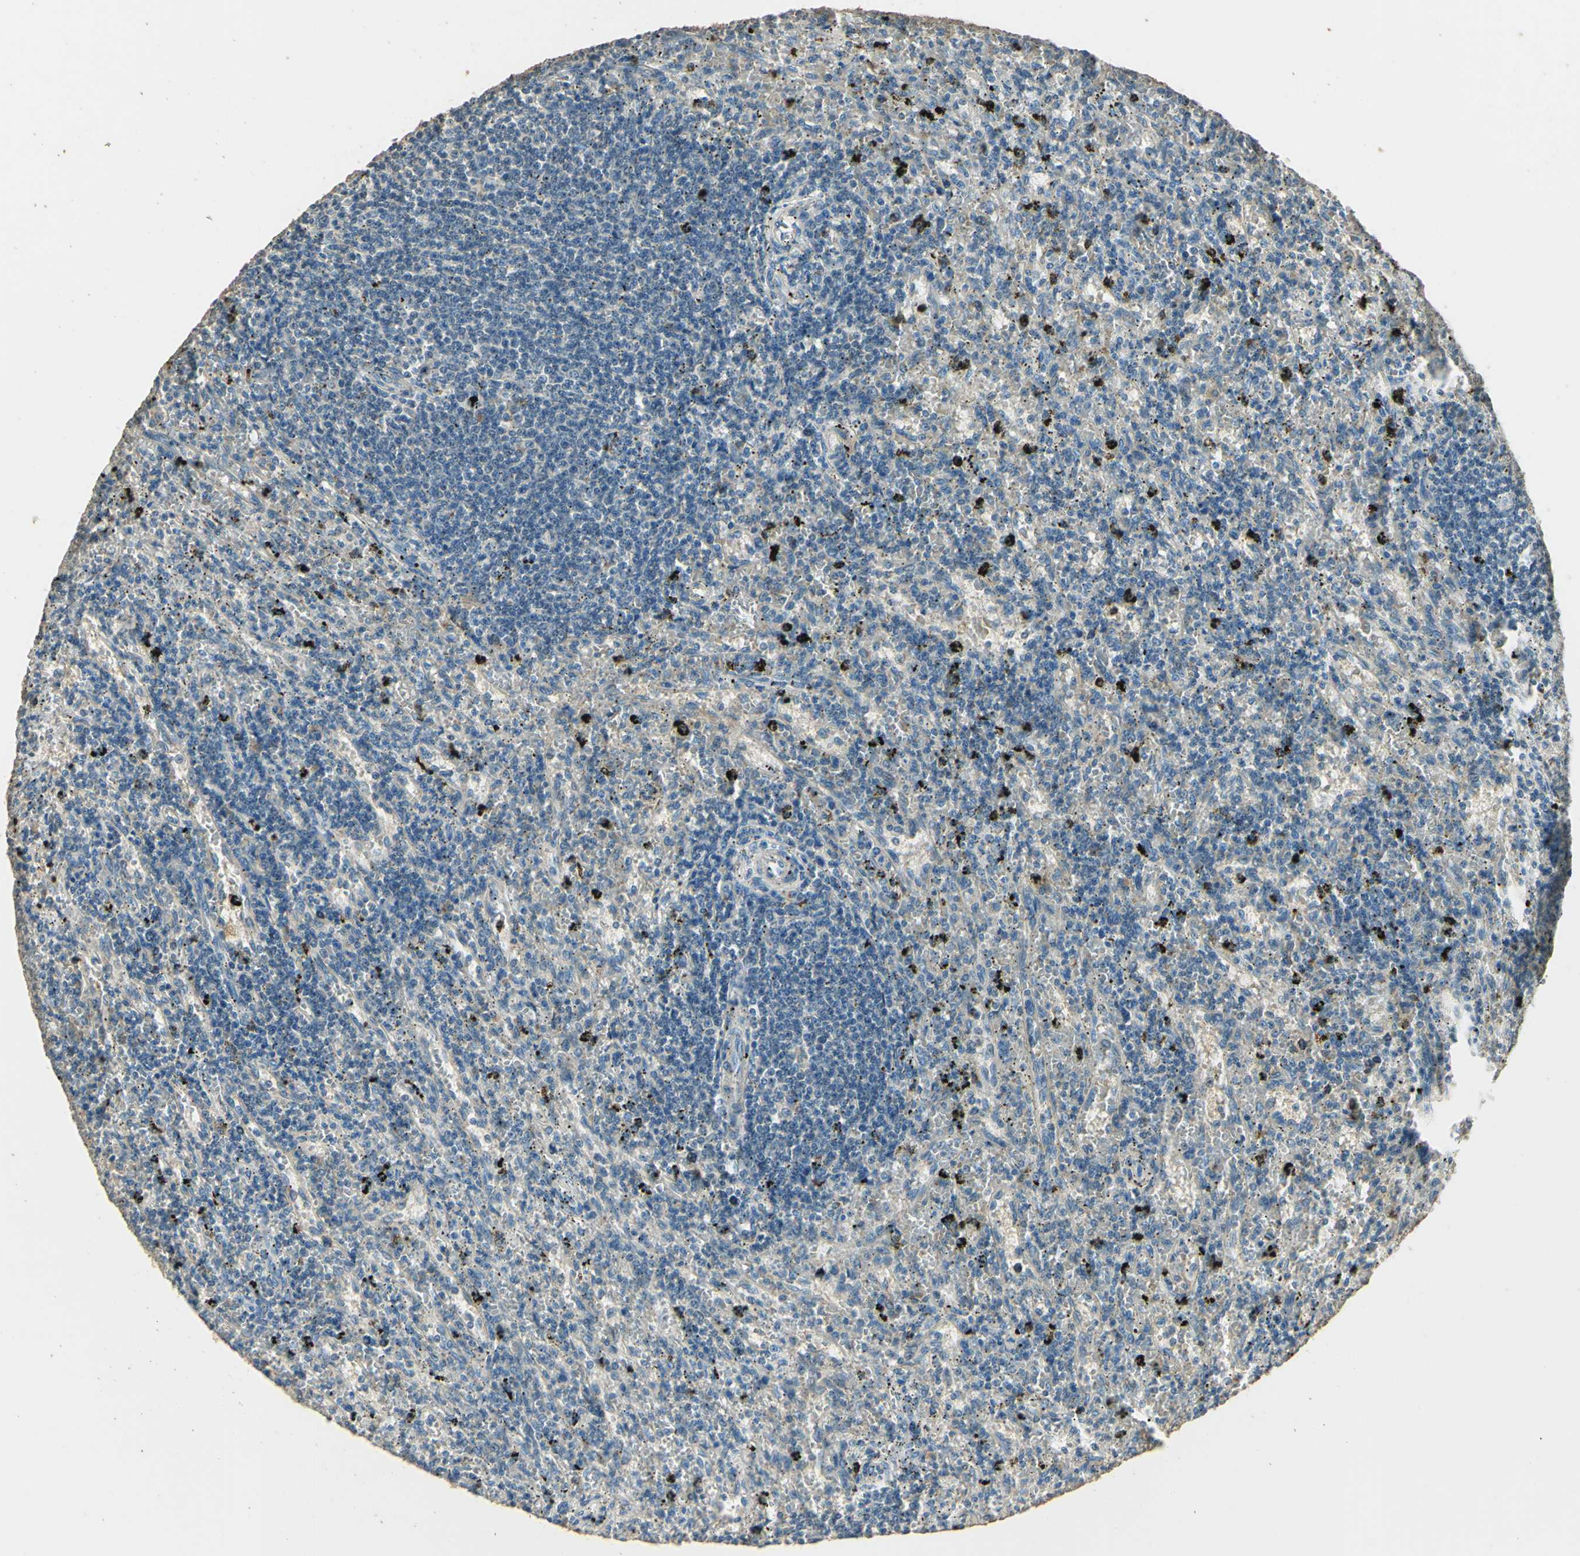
{"staining": {"intensity": "negative", "quantity": "none", "location": "none"}, "tissue": "lymphoma", "cell_type": "Tumor cells", "image_type": "cancer", "snomed": [{"axis": "morphology", "description": "Malignant lymphoma, non-Hodgkin's type, Low grade"}, {"axis": "topography", "description": "Spleen"}], "caption": "DAB (3,3'-diaminobenzidine) immunohistochemical staining of malignant lymphoma, non-Hodgkin's type (low-grade) displays no significant positivity in tumor cells.", "gene": "ARHGEF17", "patient": {"sex": "male", "age": 76}}